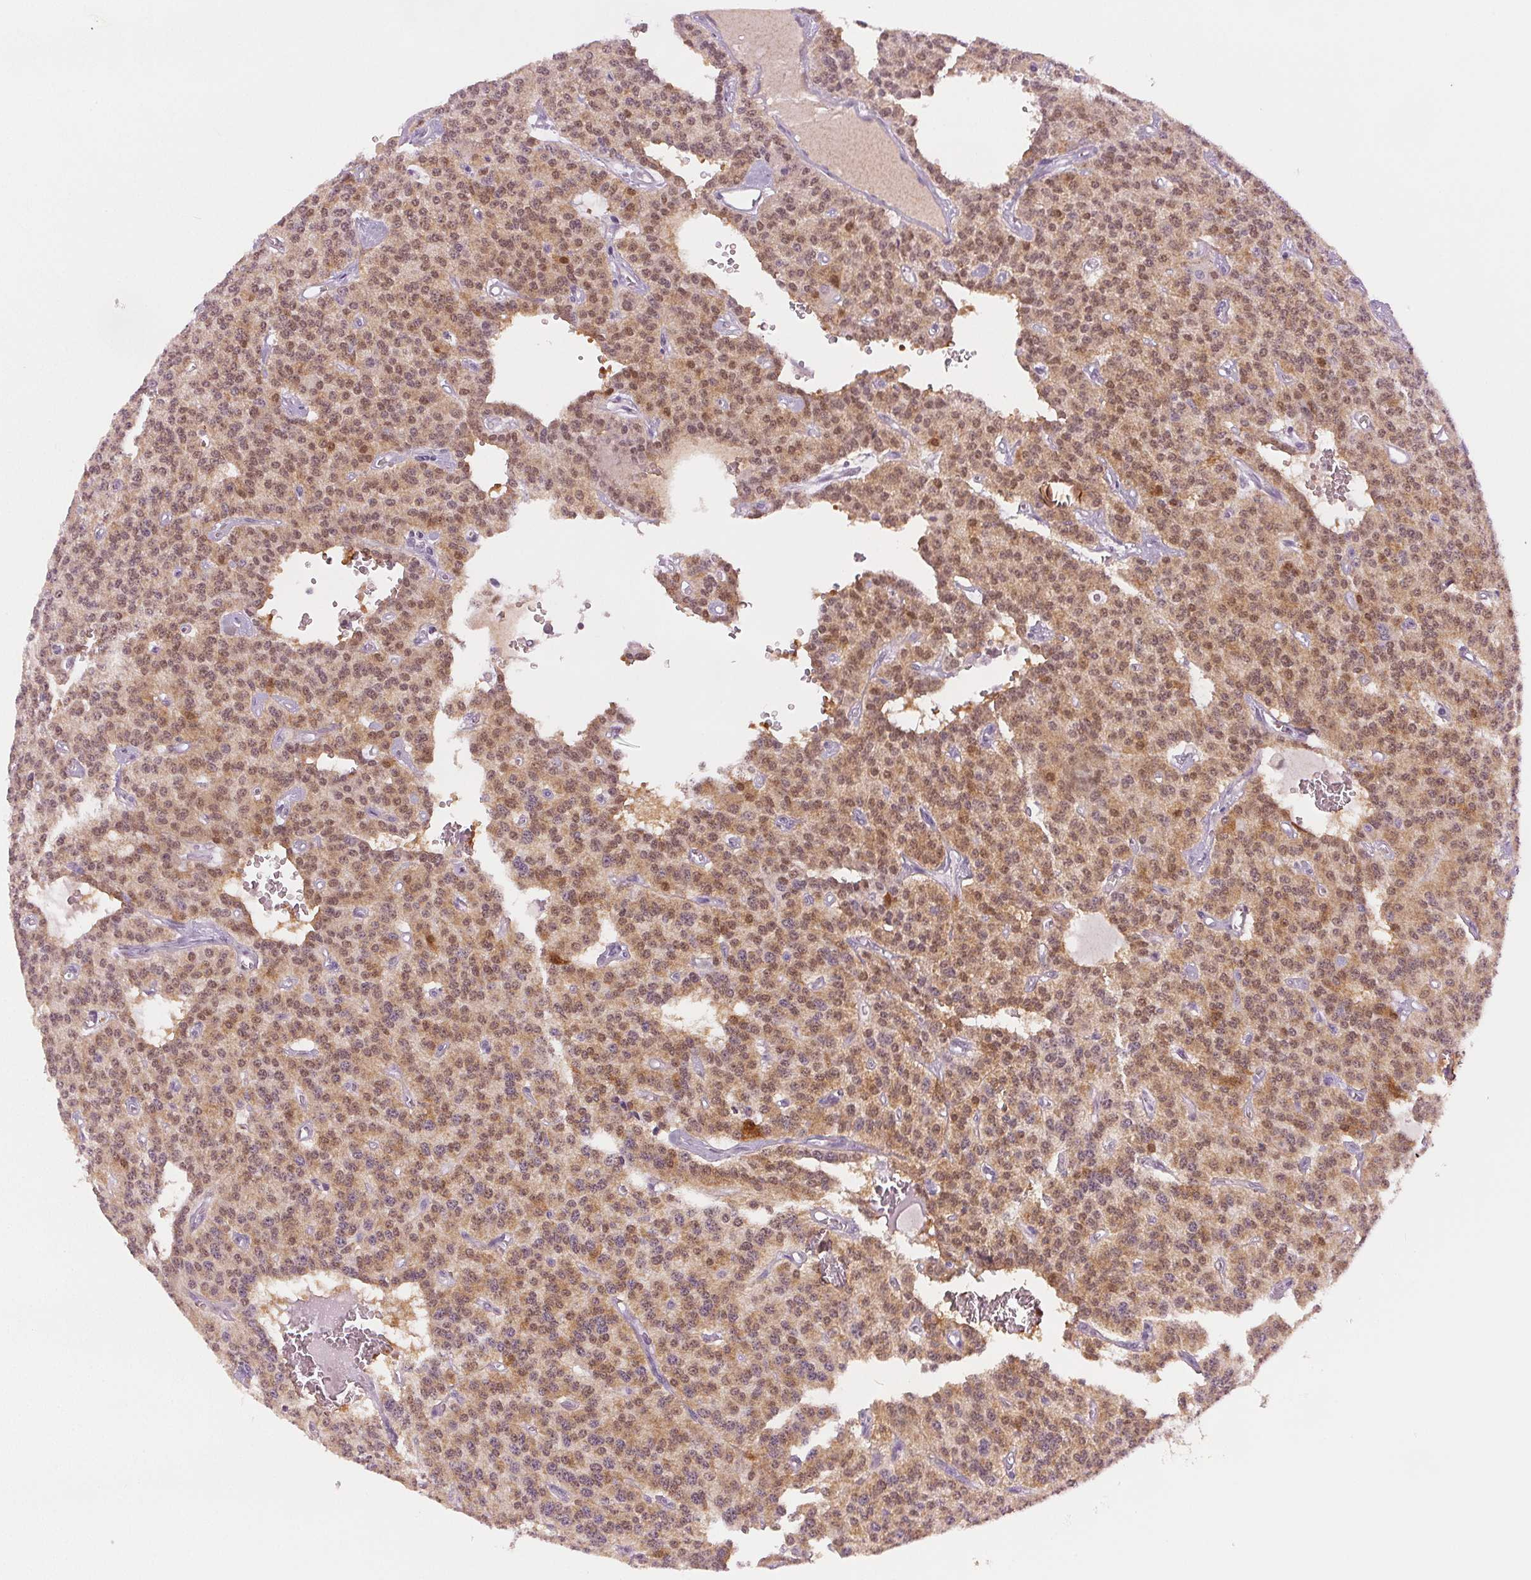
{"staining": {"intensity": "moderate", "quantity": ">75%", "location": "cytoplasmic/membranous,nuclear"}, "tissue": "carcinoid", "cell_type": "Tumor cells", "image_type": "cancer", "snomed": [{"axis": "morphology", "description": "Carcinoid, malignant, NOS"}, {"axis": "topography", "description": "Lung"}], "caption": "Immunohistochemical staining of human malignant carcinoid shows medium levels of moderate cytoplasmic/membranous and nuclear protein positivity in about >75% of tumor cells.", "gene": "SCGN", "patient": {"sex": "female", "age": 71}}